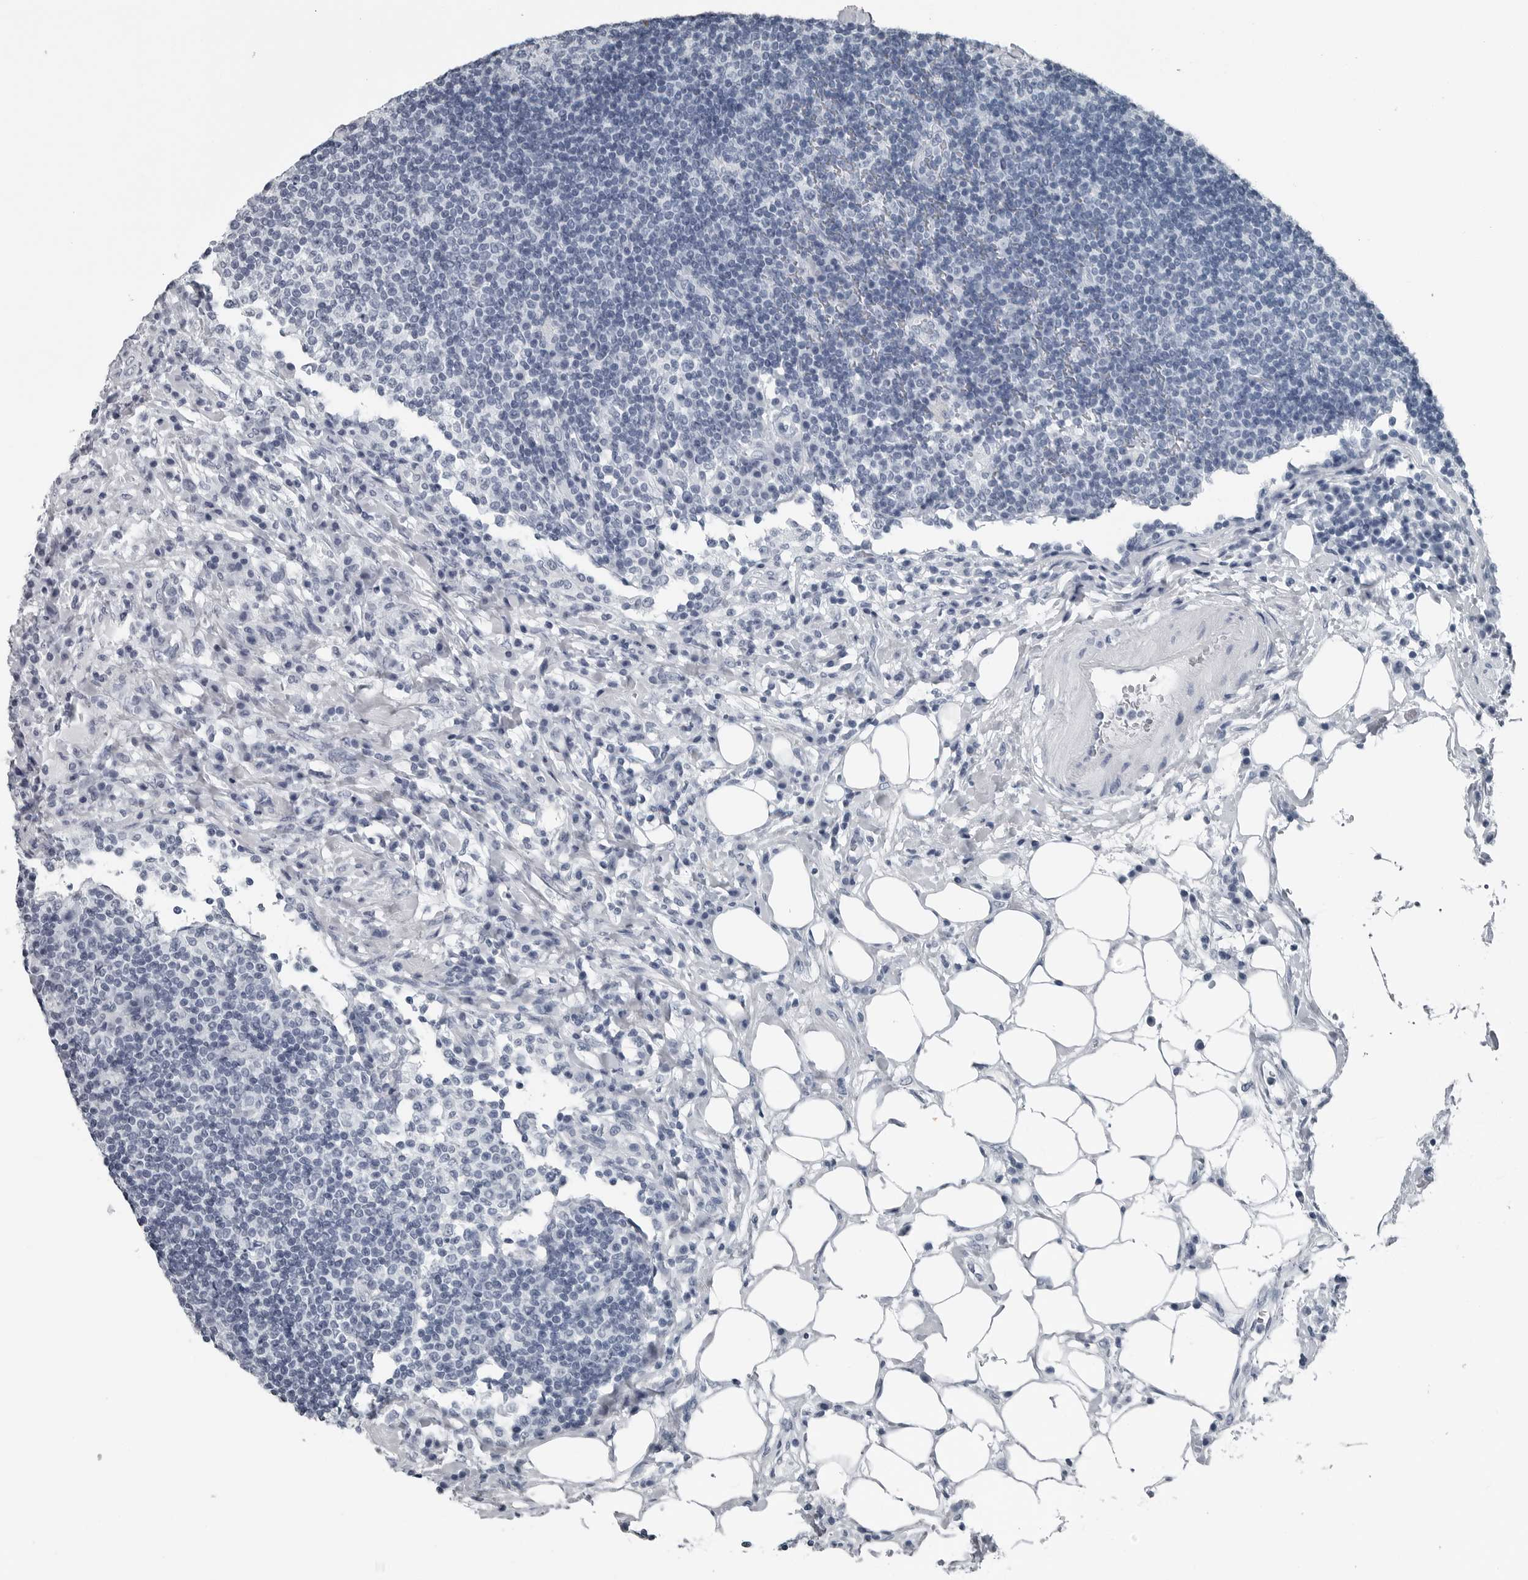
{"staining": {"intensity": "negative", "quantity": "none", "location": "none"}, "tissue": "lymph node", "cell_type": "Germinal center cells", "image_type": "normal", "snomed": [{"axis": "morphology", "description": "Normal tissue, NOS"}, {"axis": "topography", "description": "Lymph node"}], "caption": "Lymph node stained for a protein using immunohistochemistry (IHC) displays no positivity germinal center cells.", "gene": "SPINK1", "patient": {"sex": "female", "age": 53}}